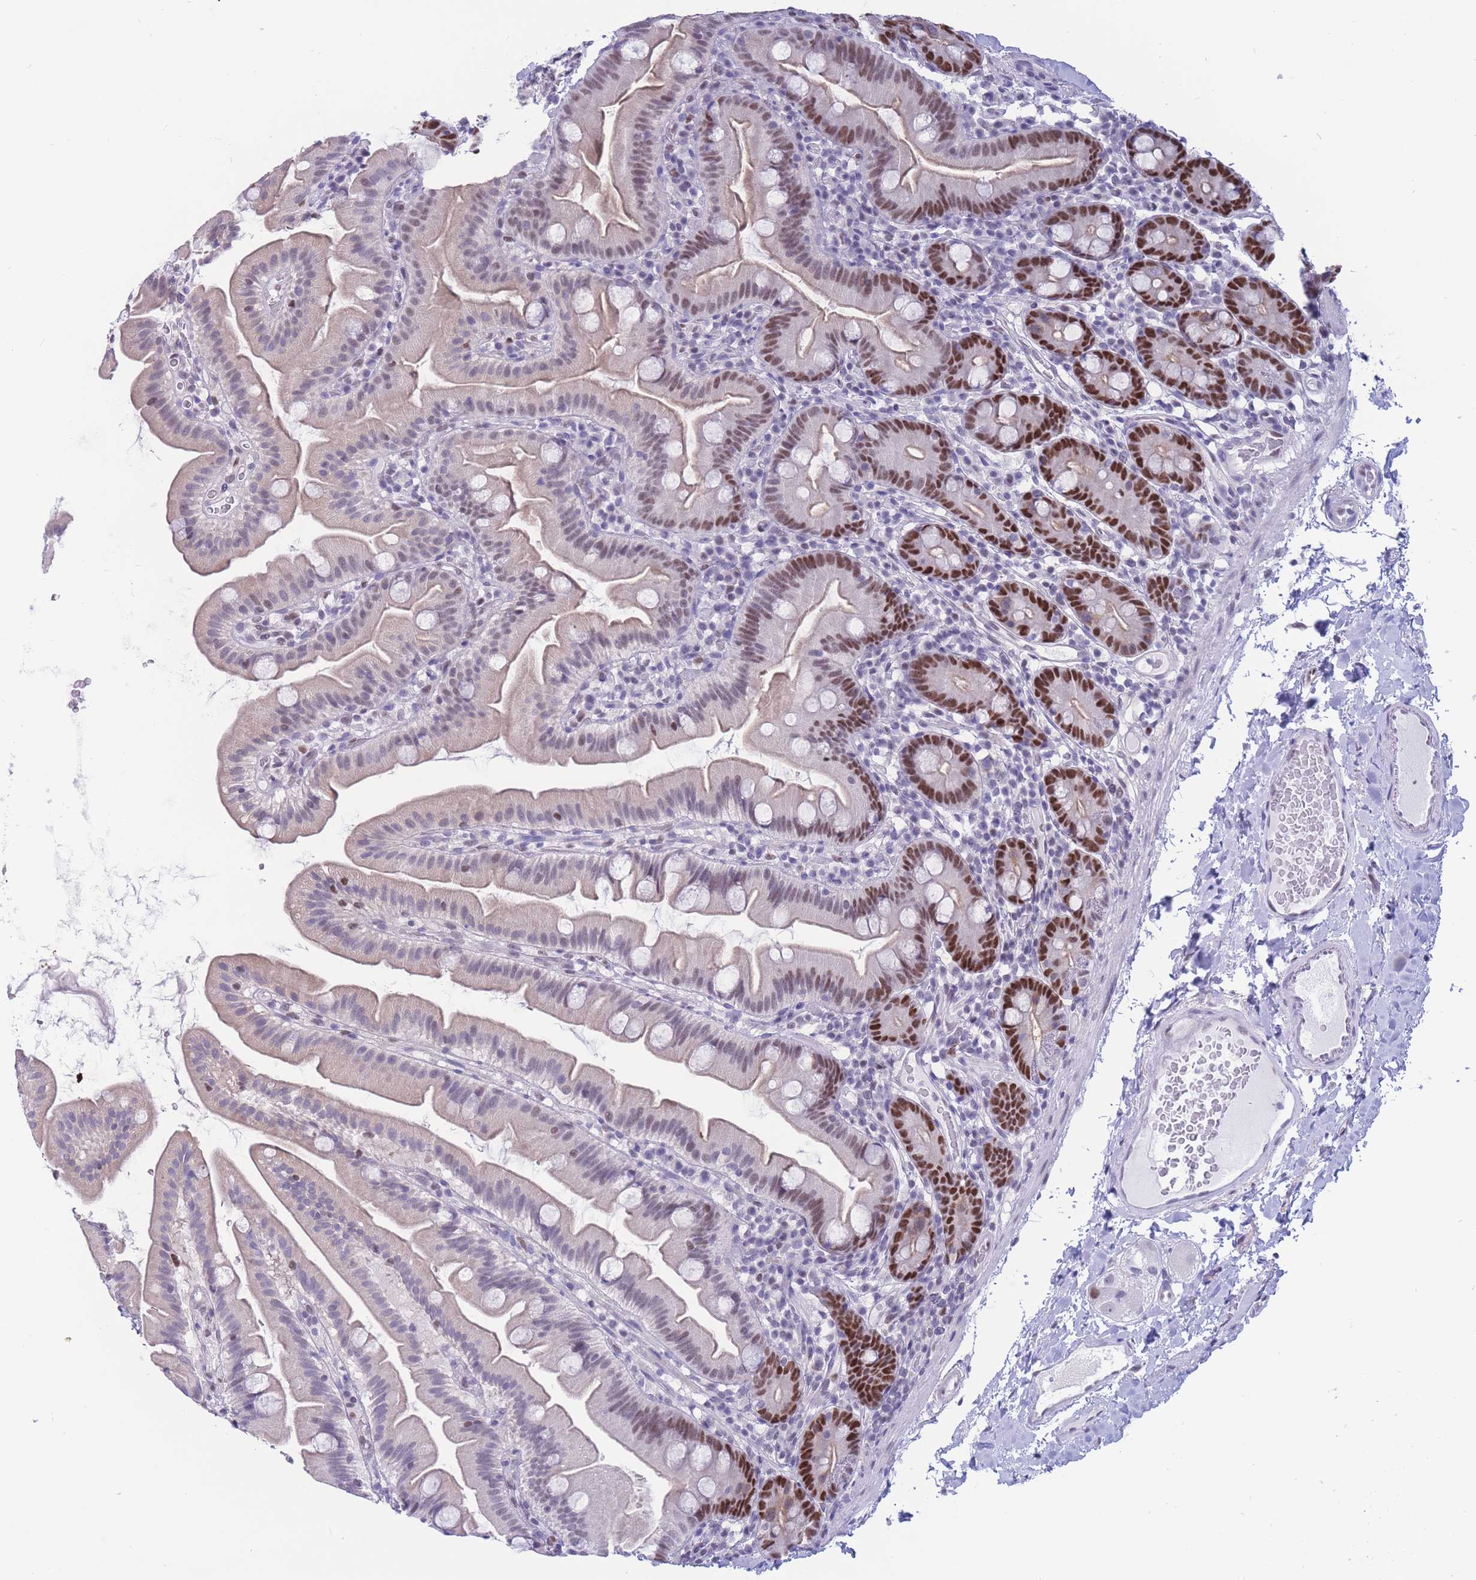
{"staining": {"intensity": "strong", "quantity": "25%-75%", "location": "nuclear"}, "tissue": "small intestine", "cell_type": "Glandular cells", "image_type": "normal", "snomed": [{"axis": "morphology", "description": "Normal tissue, NOS"}, {"axis": "topography", "description": "Small intestine"}], "caption": "A high-resolution micrograph shows immunohistochemistry staining of unremarkable small intestine, which displays strong nuclear staining in about 25%-75% of glandular cells. (DAB (3,3'-diaminobenzidine) = brown stain, brightfield microscopy at high magnification).", "gene": "NASP", "patient": {"sex": "female", "age": 68}}